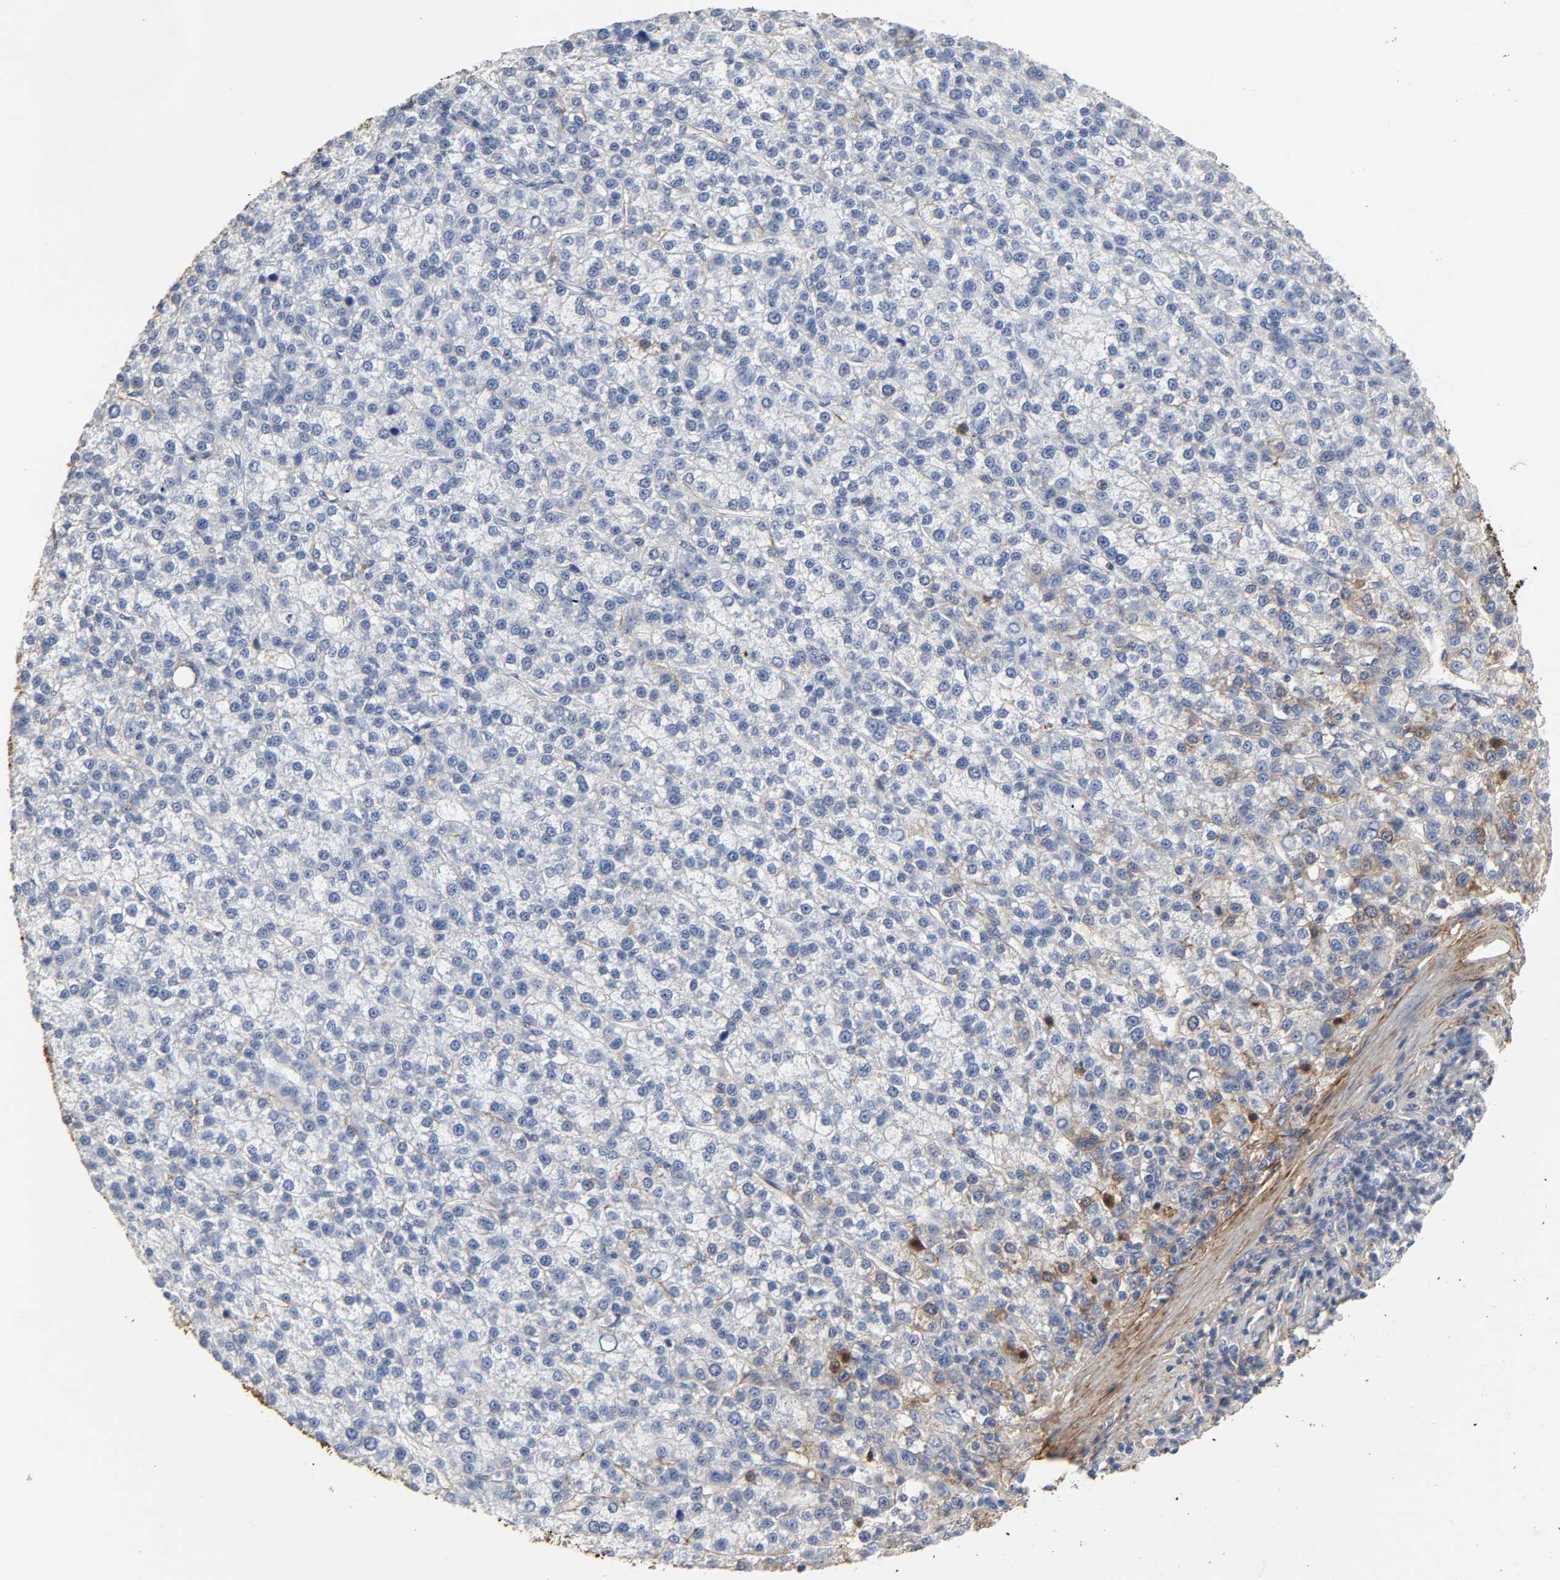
{"staining": {"intensity": "negative", "quantity": "none", "location": "none"}, "tissue": "liver cancer", "cell_type": "Tumor cells", "image_type": "cancer", "snomed": [{"axis": "morphology", "description": "Carcinoma, Hepatocellular, NOS"}, {"axis": "topography", "description": "Liver"}], "caption": "High power microscopy histopathology image of an IHC photomicrograph of liver hepatocellular carcinoma, revealing no significant expression in tumor cells.", "gene": "FBLN1", "patient": {"sex": "female", "age": 58}}